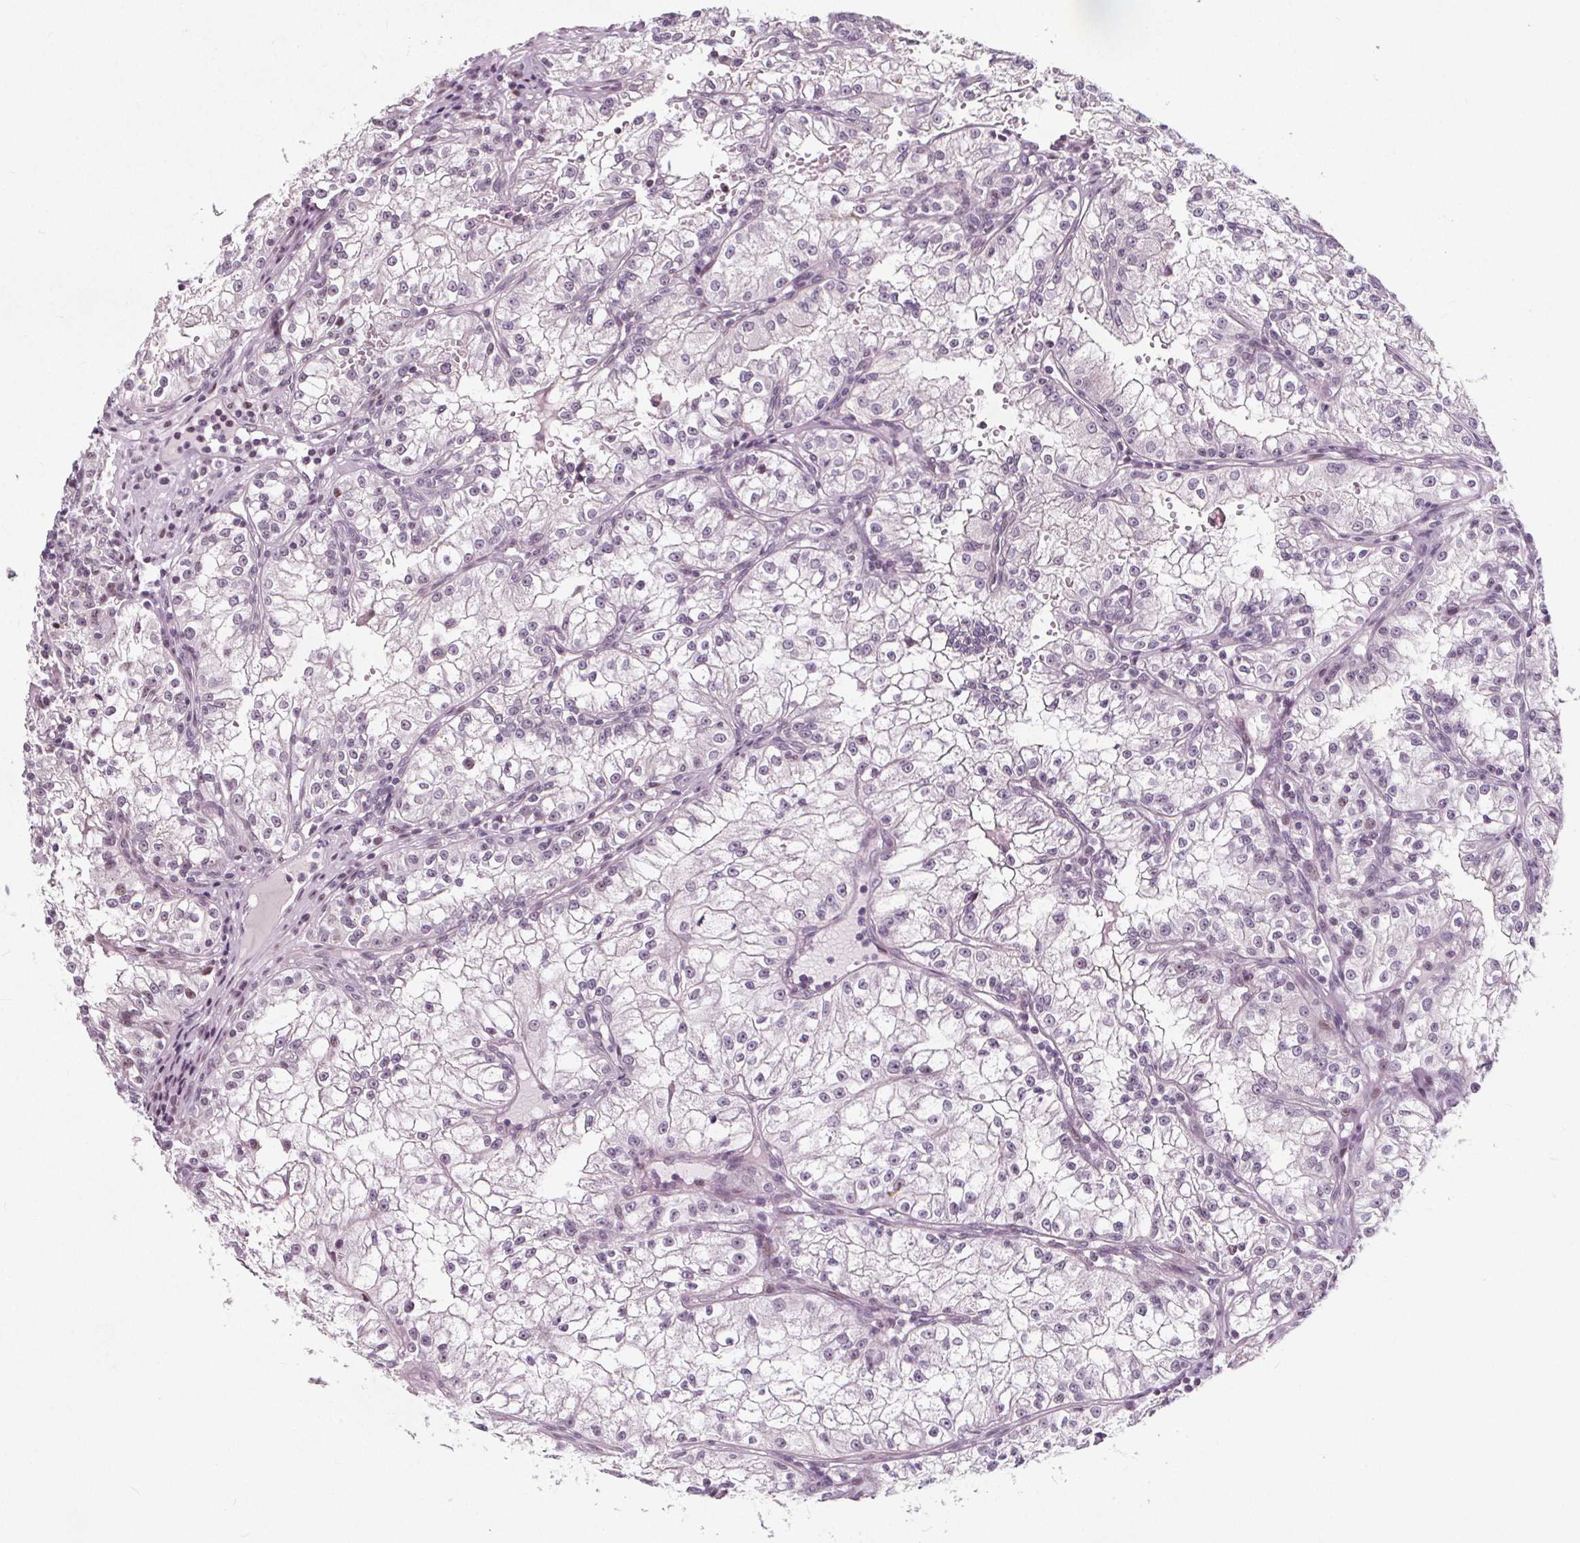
{"staining": {"intensity": "negative", "quantity": "none", "location": "none"}, "tissue": "renal cancer", "cell_type": "Tumor cells", "image_type": "cancer", "snomed": [{"axis": "morphology", "description": "Adenocarcinoma, NOS"}, {"axis": "topography", "description": "Kidney"}], "caption": "High power microscopy histopathology image of an immunohistochemistry histopathology image of renal cancer, revealing no significant positivity in tumor cells.", "gene": "TAF6L", "patient": {"sex": "male", "age": 36}}